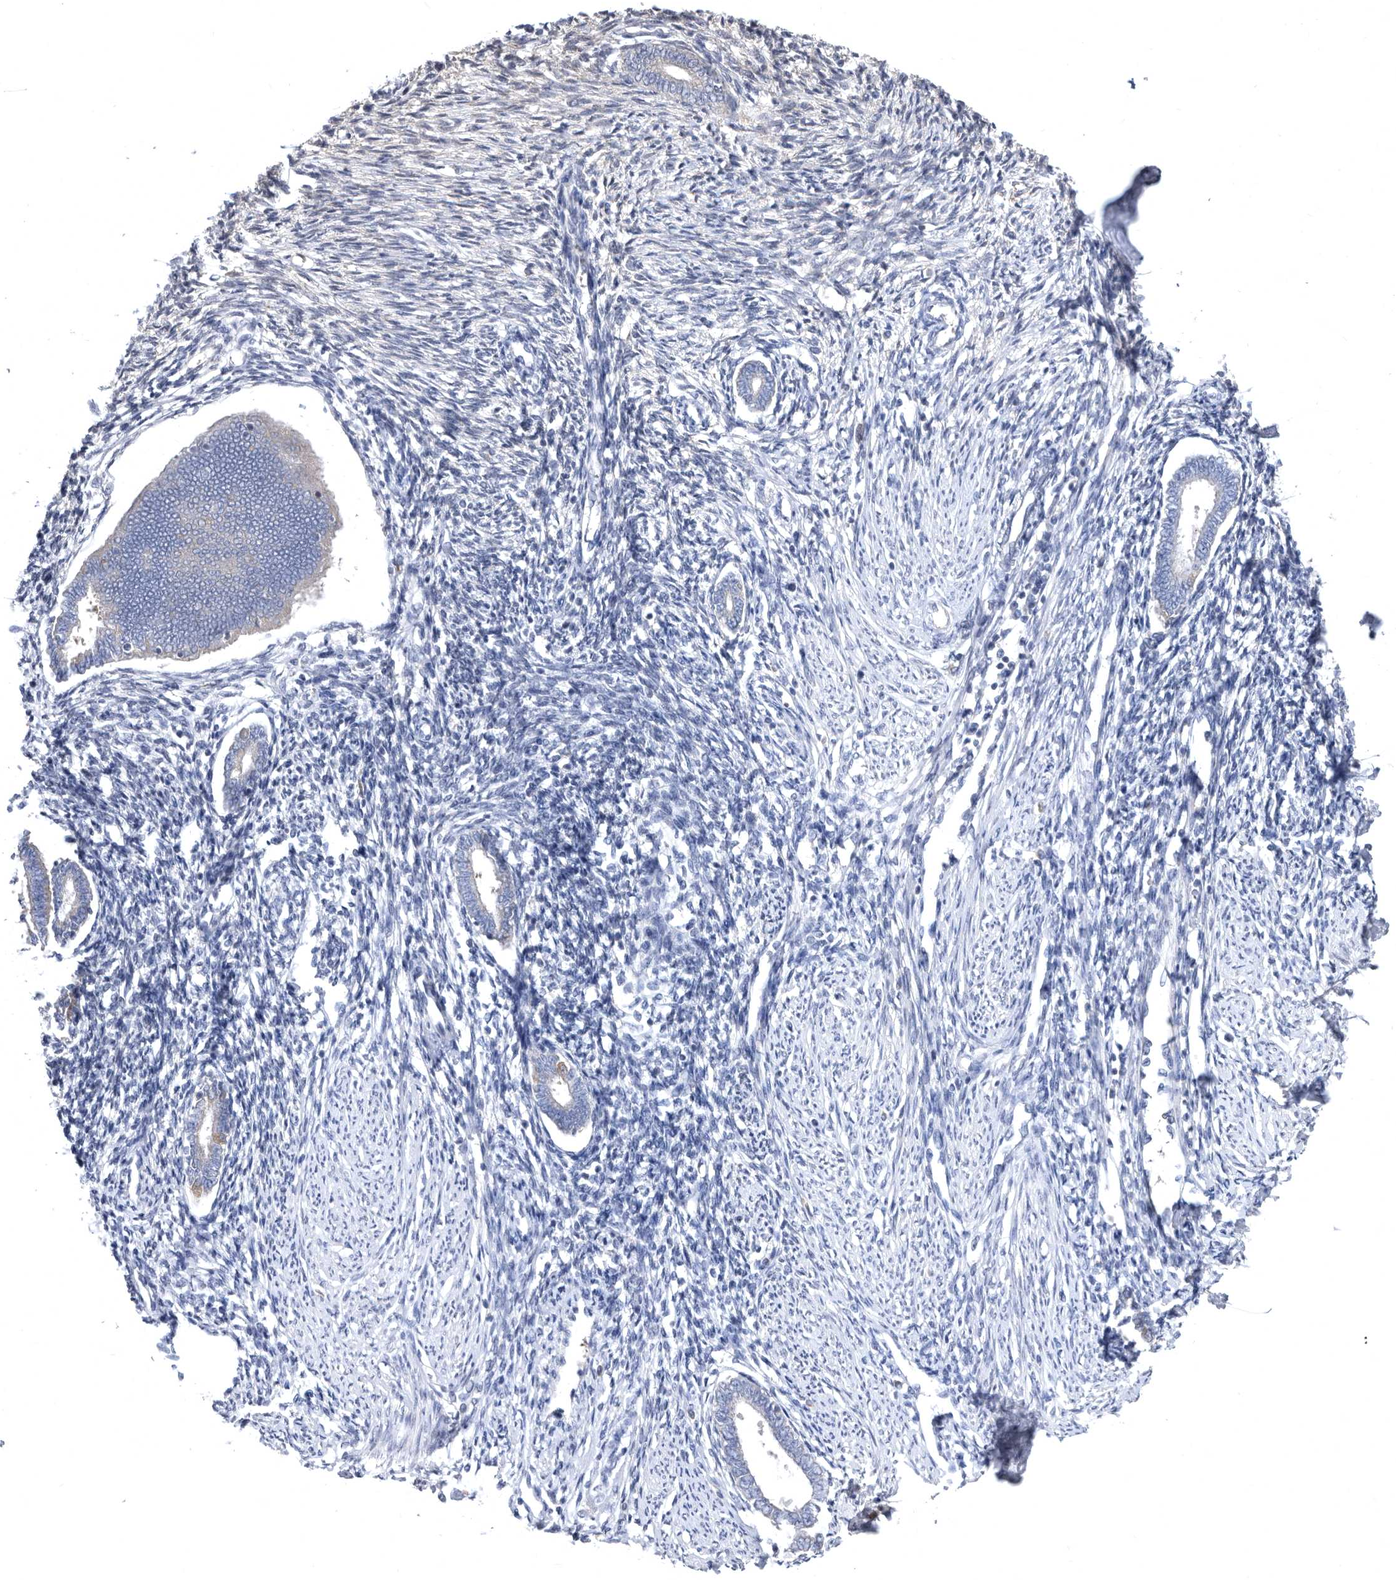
{"staining": {"intensity": "negative", "quantity": "none", "location": "none"}, "tissue": "endometrium", "cell_type": "Cells in endometrial stroma", "image_type": "normal", "snomed": [{"axis": "morphology", "description": "Normal tissue, NOS"}, {"axis": "topography", "description": "Endometrium"}], "caption": "Endometrium was stained to show a protein in brown. There is no significant staining in cells in endometrial stroma. (DAB immunohistochemistry, high magnification).", "gene": "CCT4", "patient": {"sex": "female", "age": 56}}